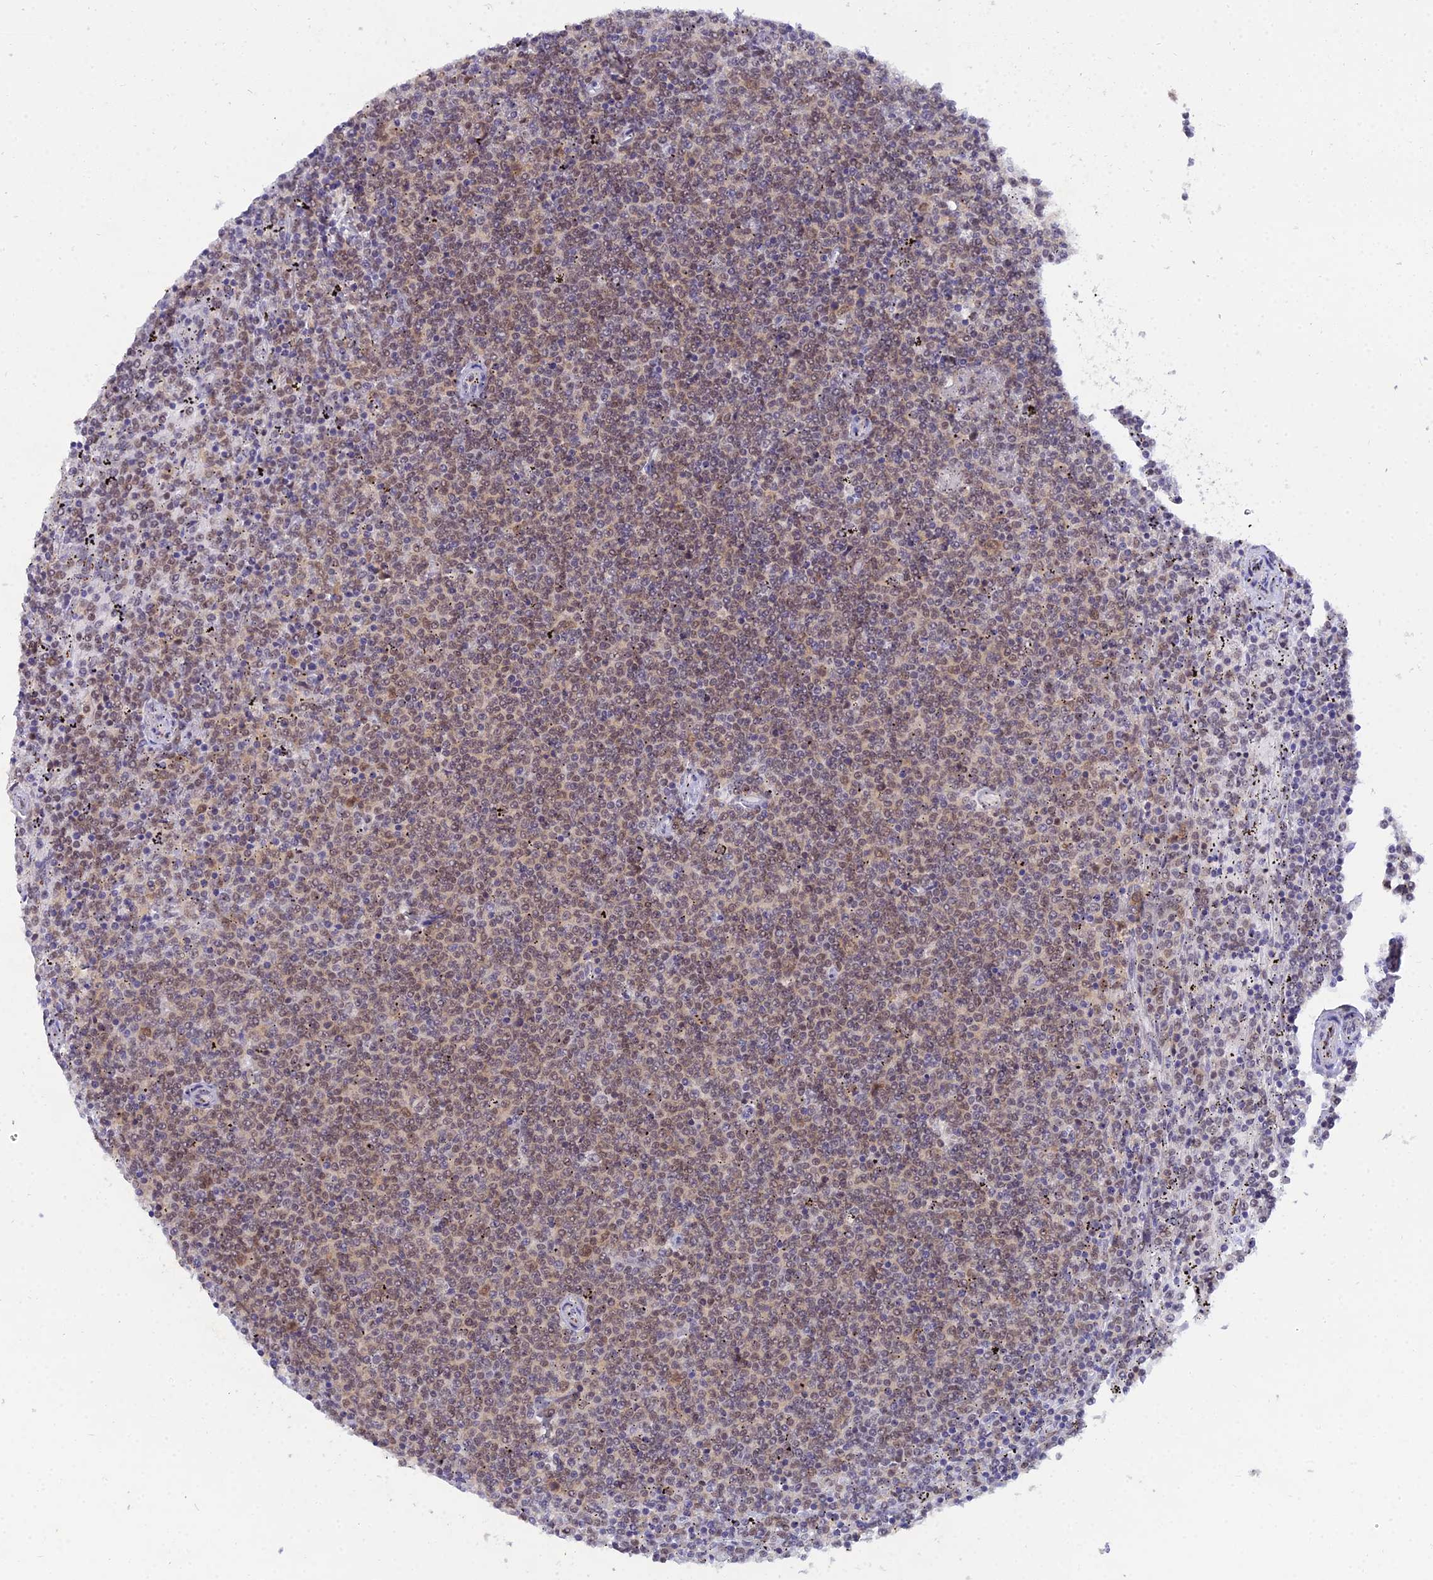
{"staining": {"intensity": "moderate", "quantity": "25%-75%", "location": "cytoplasmic/membranous,nuclear"}, "tissue": "lymphoma", "cell_type": "Tumor cells", "image_type": "cancer", "snomed": [{"axis": "morphology", "description": "Malignant lymphoma, non-Hodgkin's type, Low grade"}, {"axis": "topography", "description": "Spleen"}], "caption": "This histopathology image exhibits IHC staining of human lymphoma, with medium moderate cytoplasmic/membranous and nuclear positivity in approximately 25%-75% of tumor cells.", "gene": "THOC3", "patient": {"sex": "female", "age": 50}}